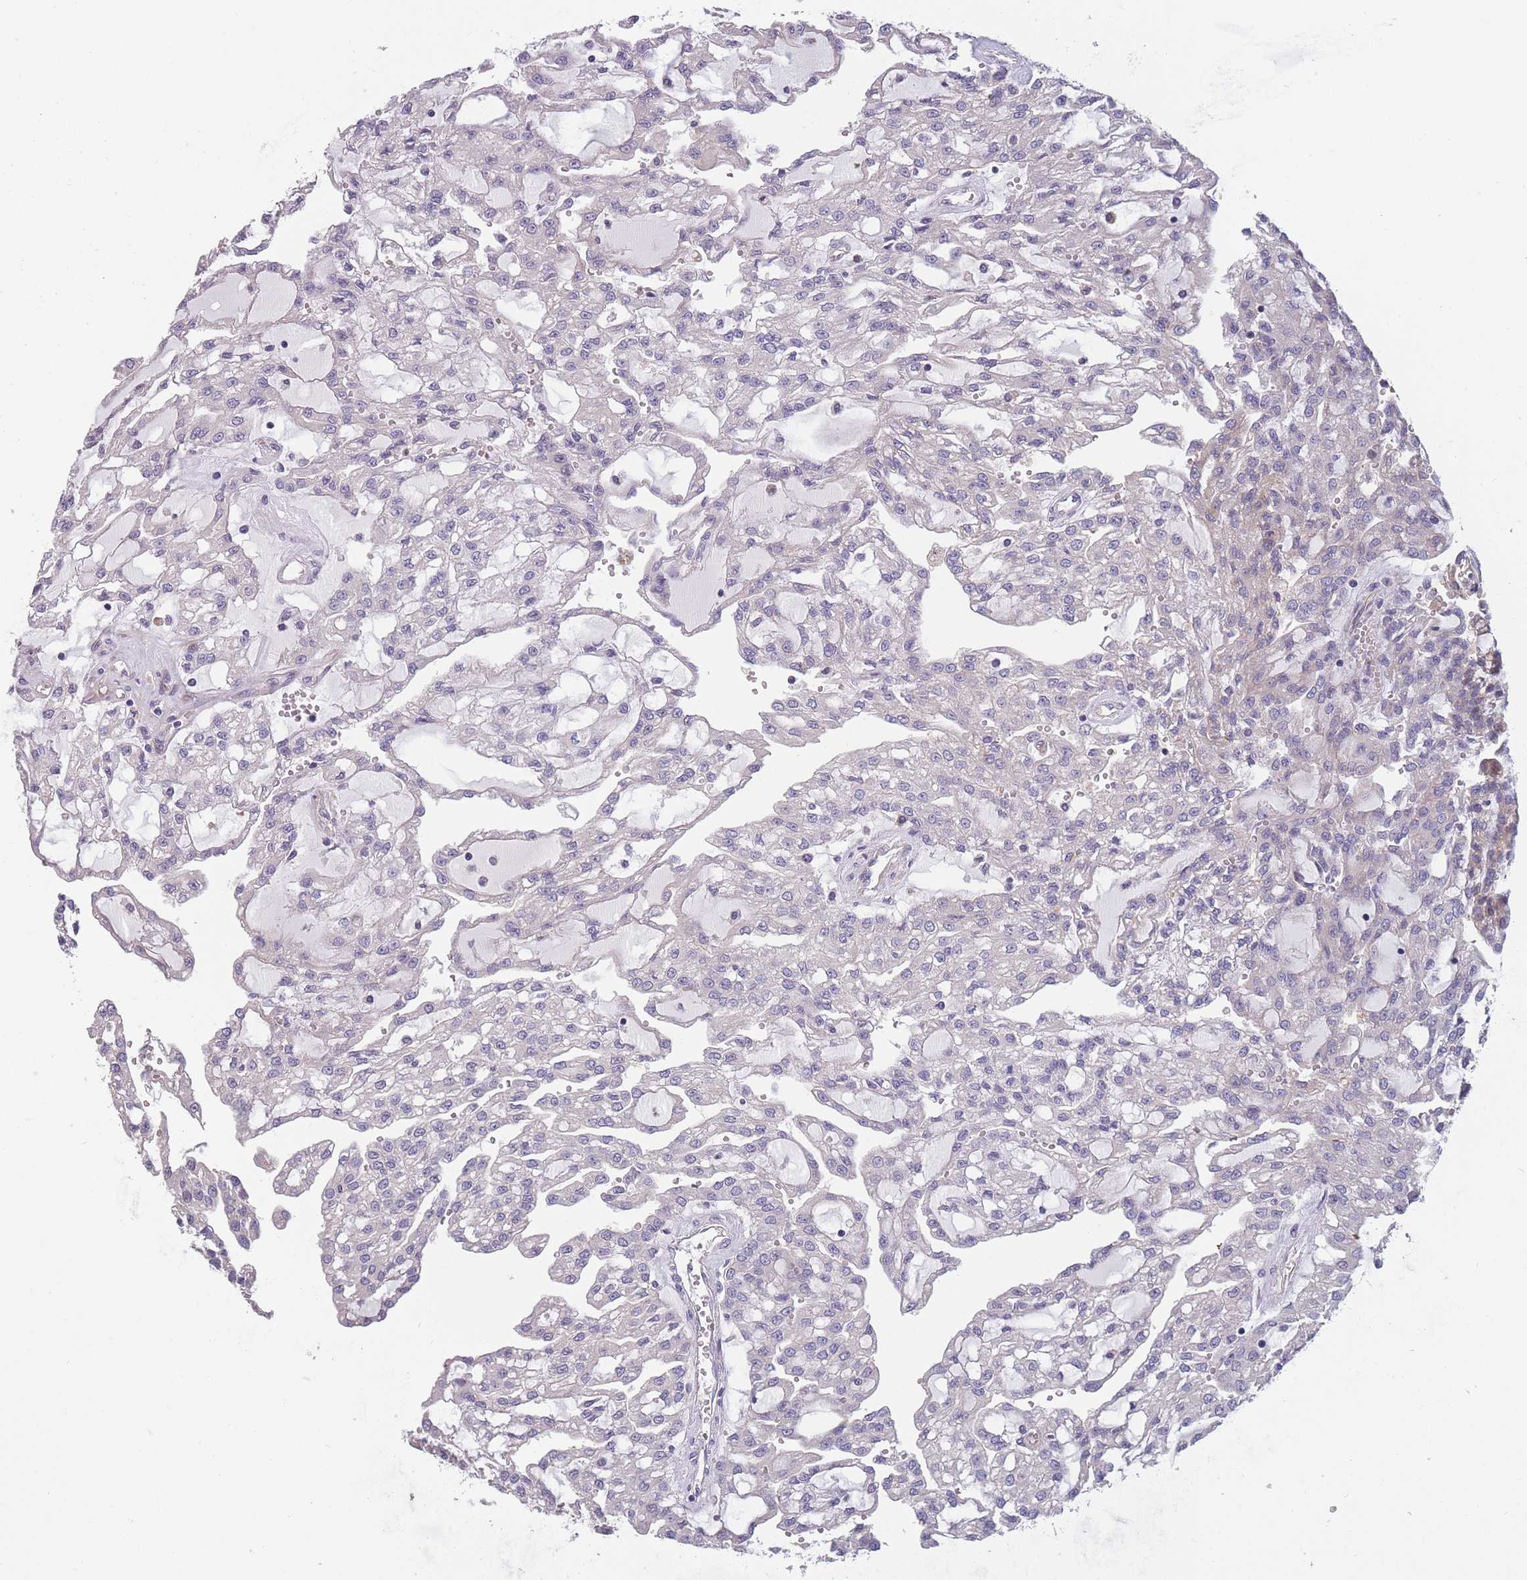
{"staining": {"intensity": "negative", "quantity": "none", "location": "none"}, "tissue": "renal cancer", "cell_type": "Tumor cells", "image_type": "cancer", "snomed": [{"axis": "morphology", "description": "Adenocarcinoma, NOS"}, {"axis": "topography", "description": "Kidney"}], "caption": "A histopathology image of human adenocarcinoma (renal) is negative for staining in tumor cells.", "gene": "FAM83F", "patient": {"sex": "male", "age": 63}}